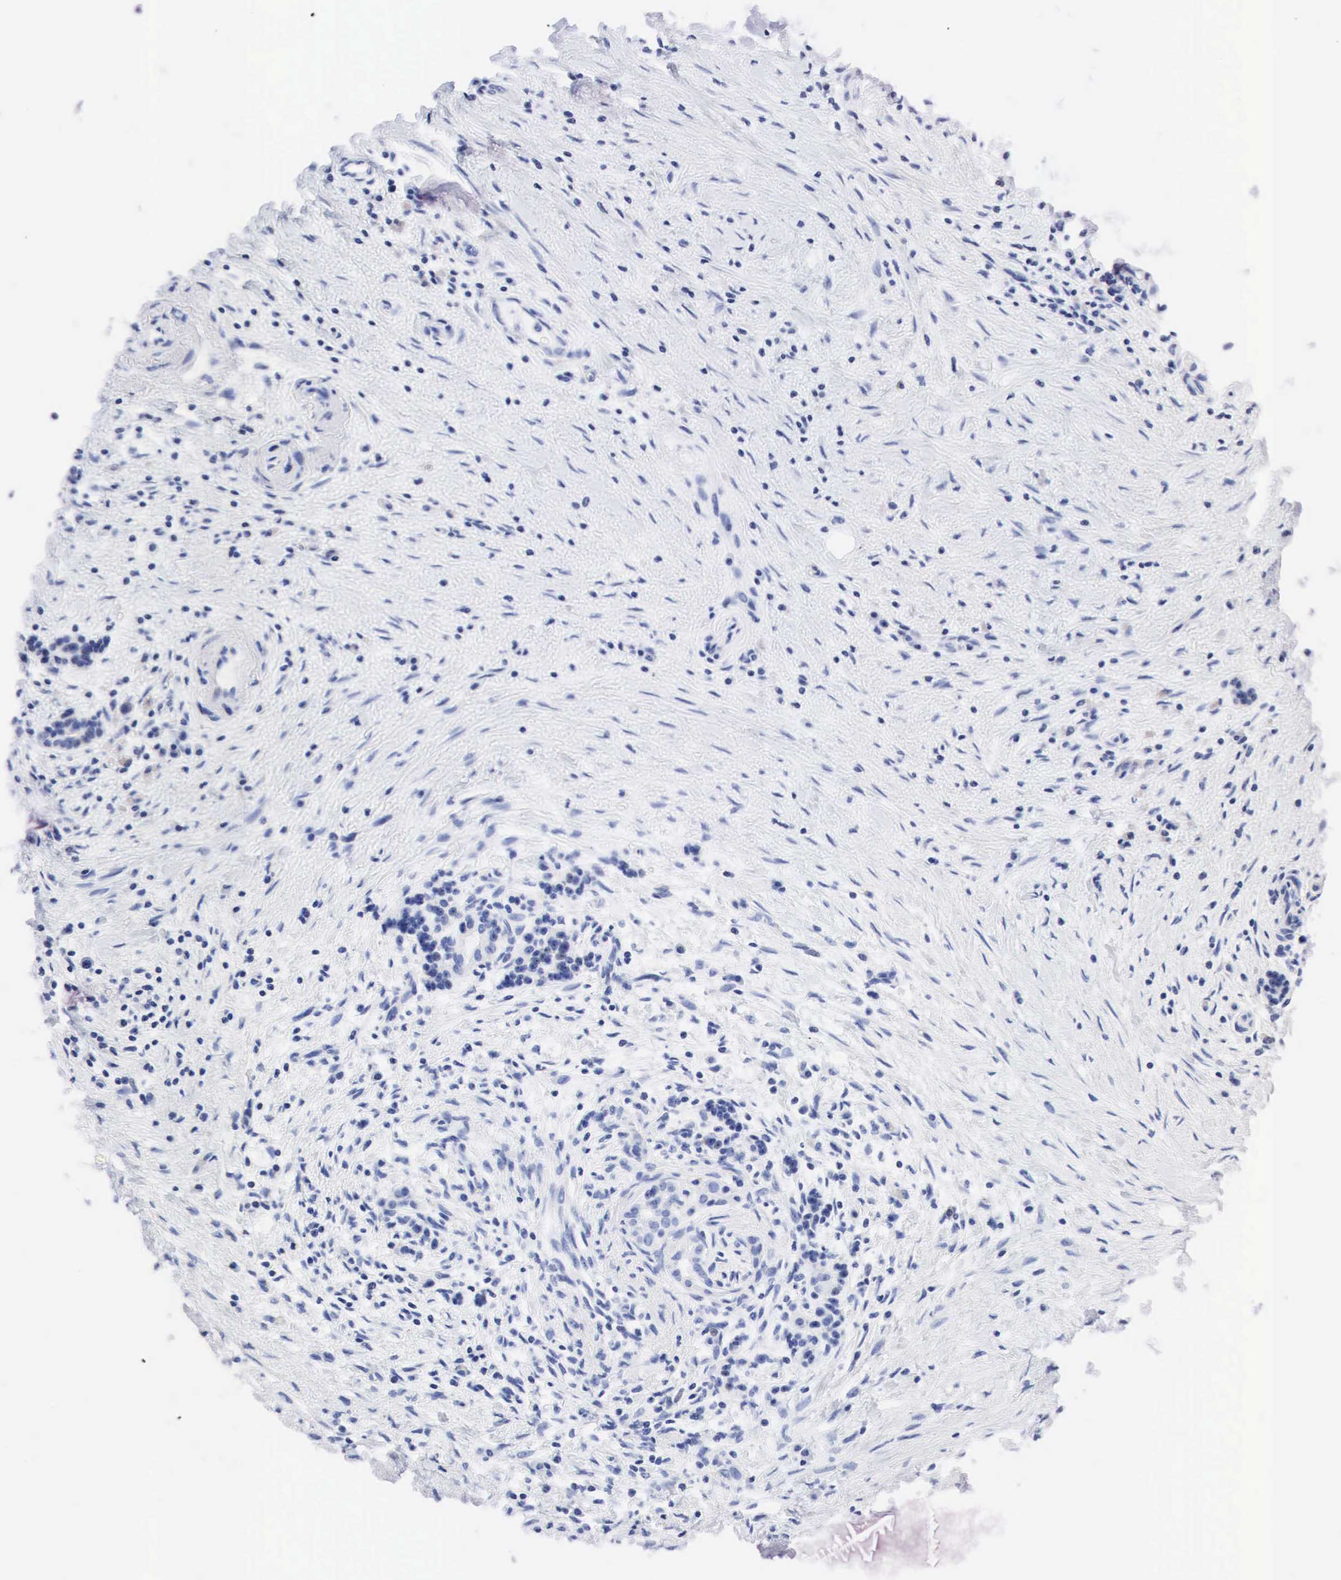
{"staining": {"intensity": "negative", "quantity": "none", "location": "none"}, "tissue": "pancreas", "cell_type": "Exocrine glandular cells", "image_type": "normal", "snomed": [{"axis": "morphology", "description": "Normal tissue, NOS"}, {"axis": "topography", "description": "Pancreas"}], "caption": "This is an immunohistochemistry (IHC) histopathology image of unremarkable human pancreas. There is no positivity in exocrine glandular cells.", "gene": "PTH", "patient": {"sex": "male", "age": 73}}